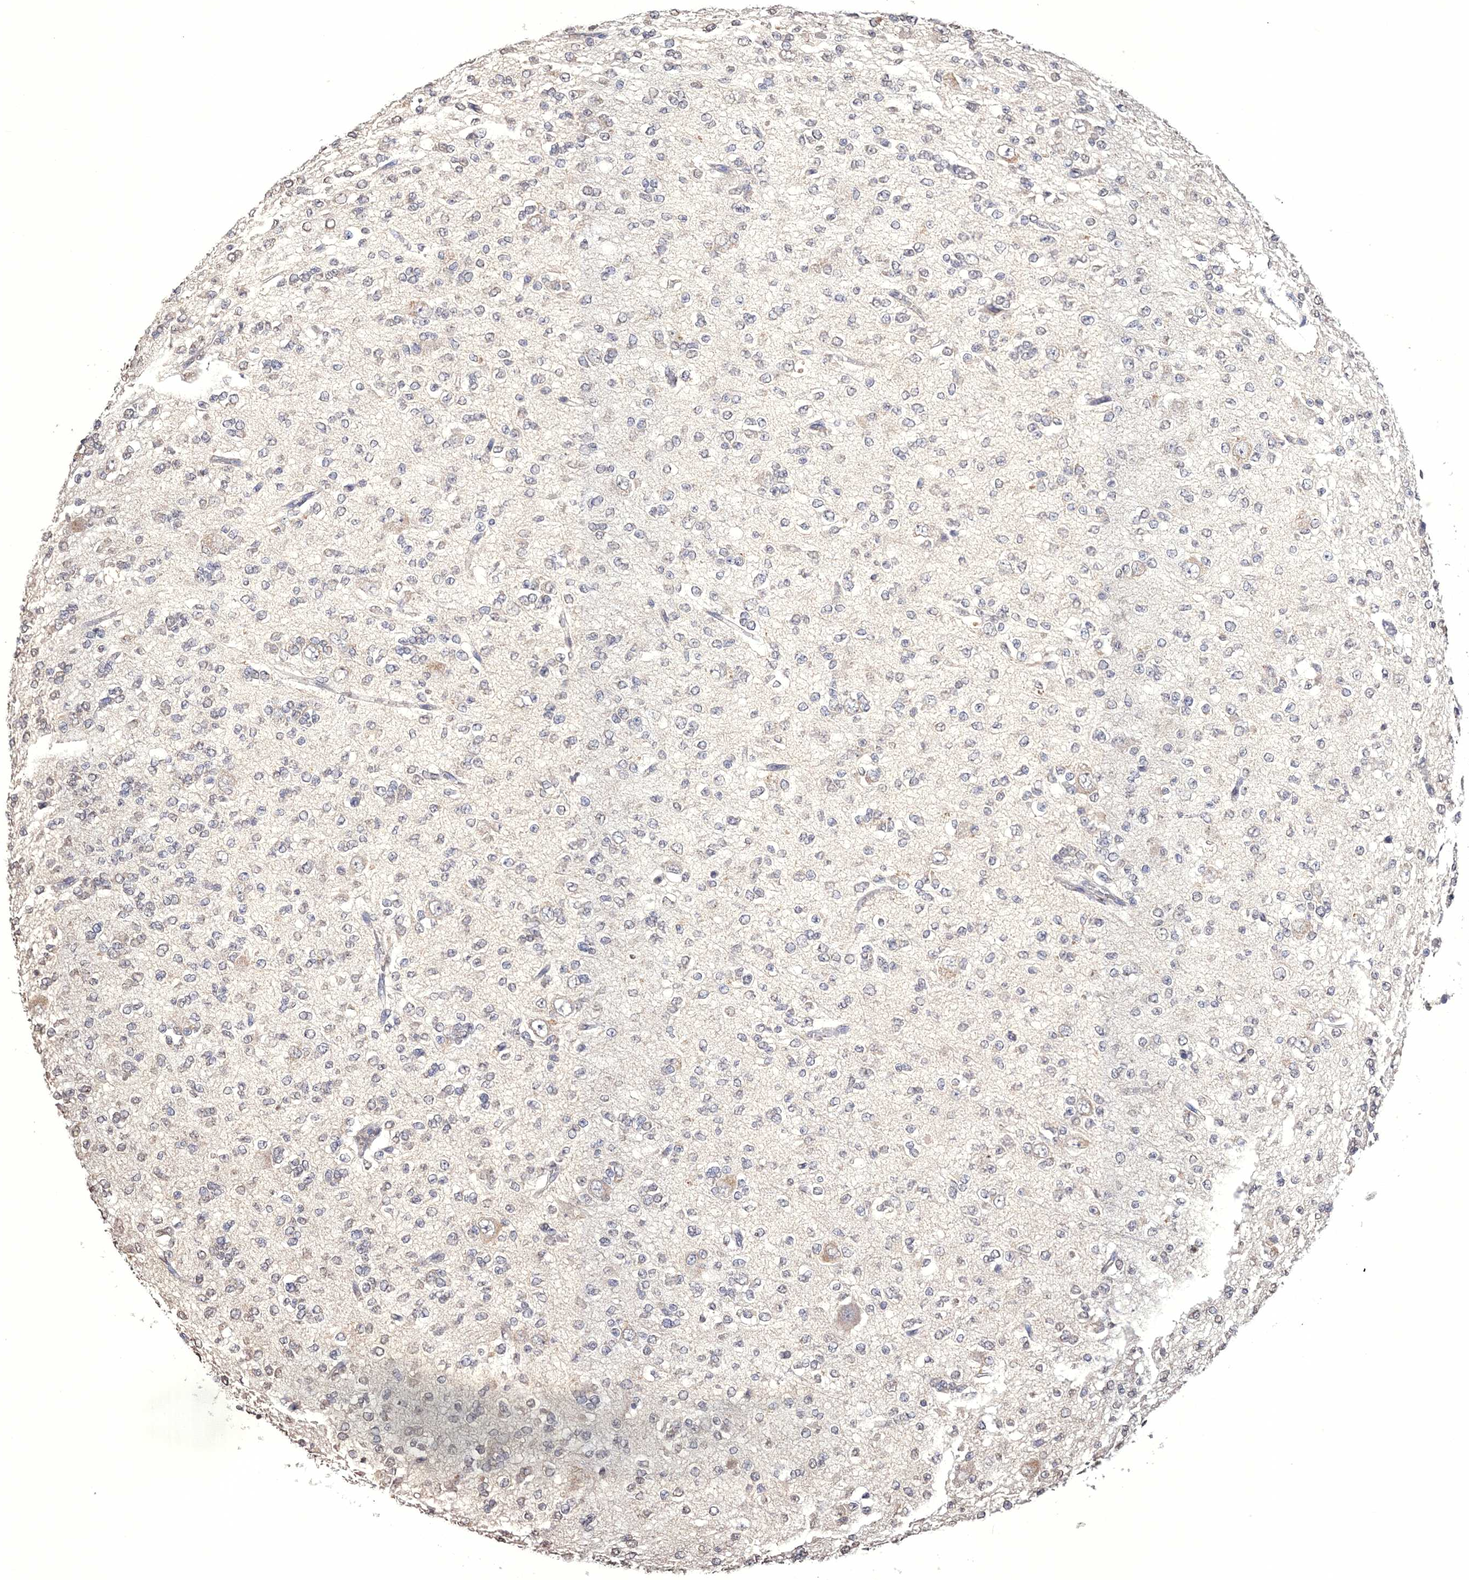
{"staining": {"intensity": "negative", "quantity": "none", "location": "none"}, "tissue": "glioma", "cell_type": "Tumor cells", "image_type": "cancer", "snomed": [{"axis": "morphology", "description": "Glioma, malignant, Low grade"}, {"axis": "topography", "description": "Brain"}], "caption": "Histopathology image shows no significant protein positivity in tumor cells of glioma.", "gene": "GPN1", "patient": {"sex": "male", "age": 38}}